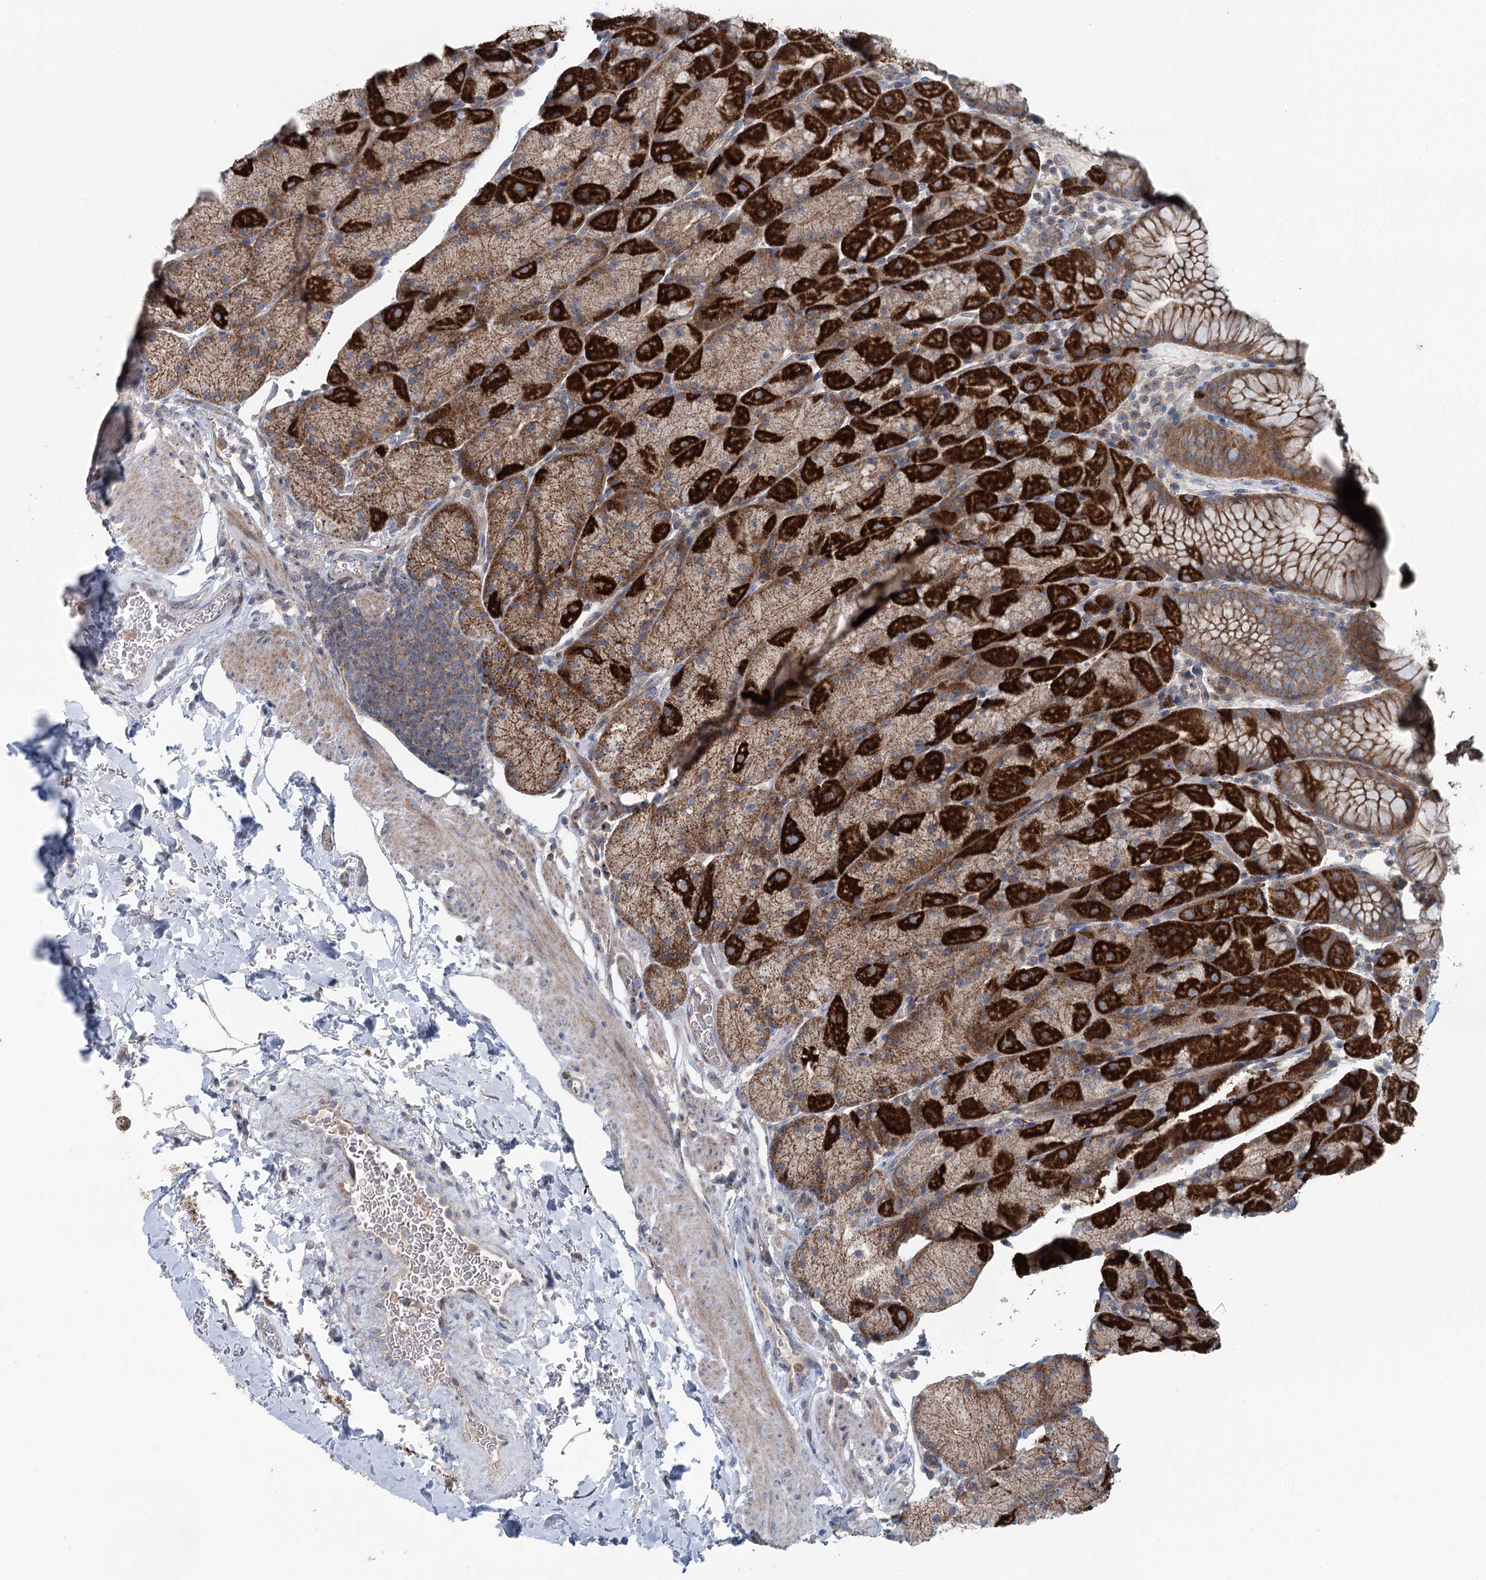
{"staining": {"intensity": "strong", "quantity": "25%-75%", "location": "cytoplasmic/membranous"}, "tissue": "stomach", "cell_type": "Glandular cells", "image_type": "normal", "snomed": [{"axis": "morphology", "description": "Normal tissue, NOS"}, {"axis": "topography", "description": "Stomach, upper"}, {"axis": "topography", "description": "Stomach, lower"}], "caption": "A brown stain highlights strong cytoplasmic/membranous expression of a protein in glandular cells of normal human stomach.", "gene": "MARK2", "patient": {"sex": "male", "age": 67}}